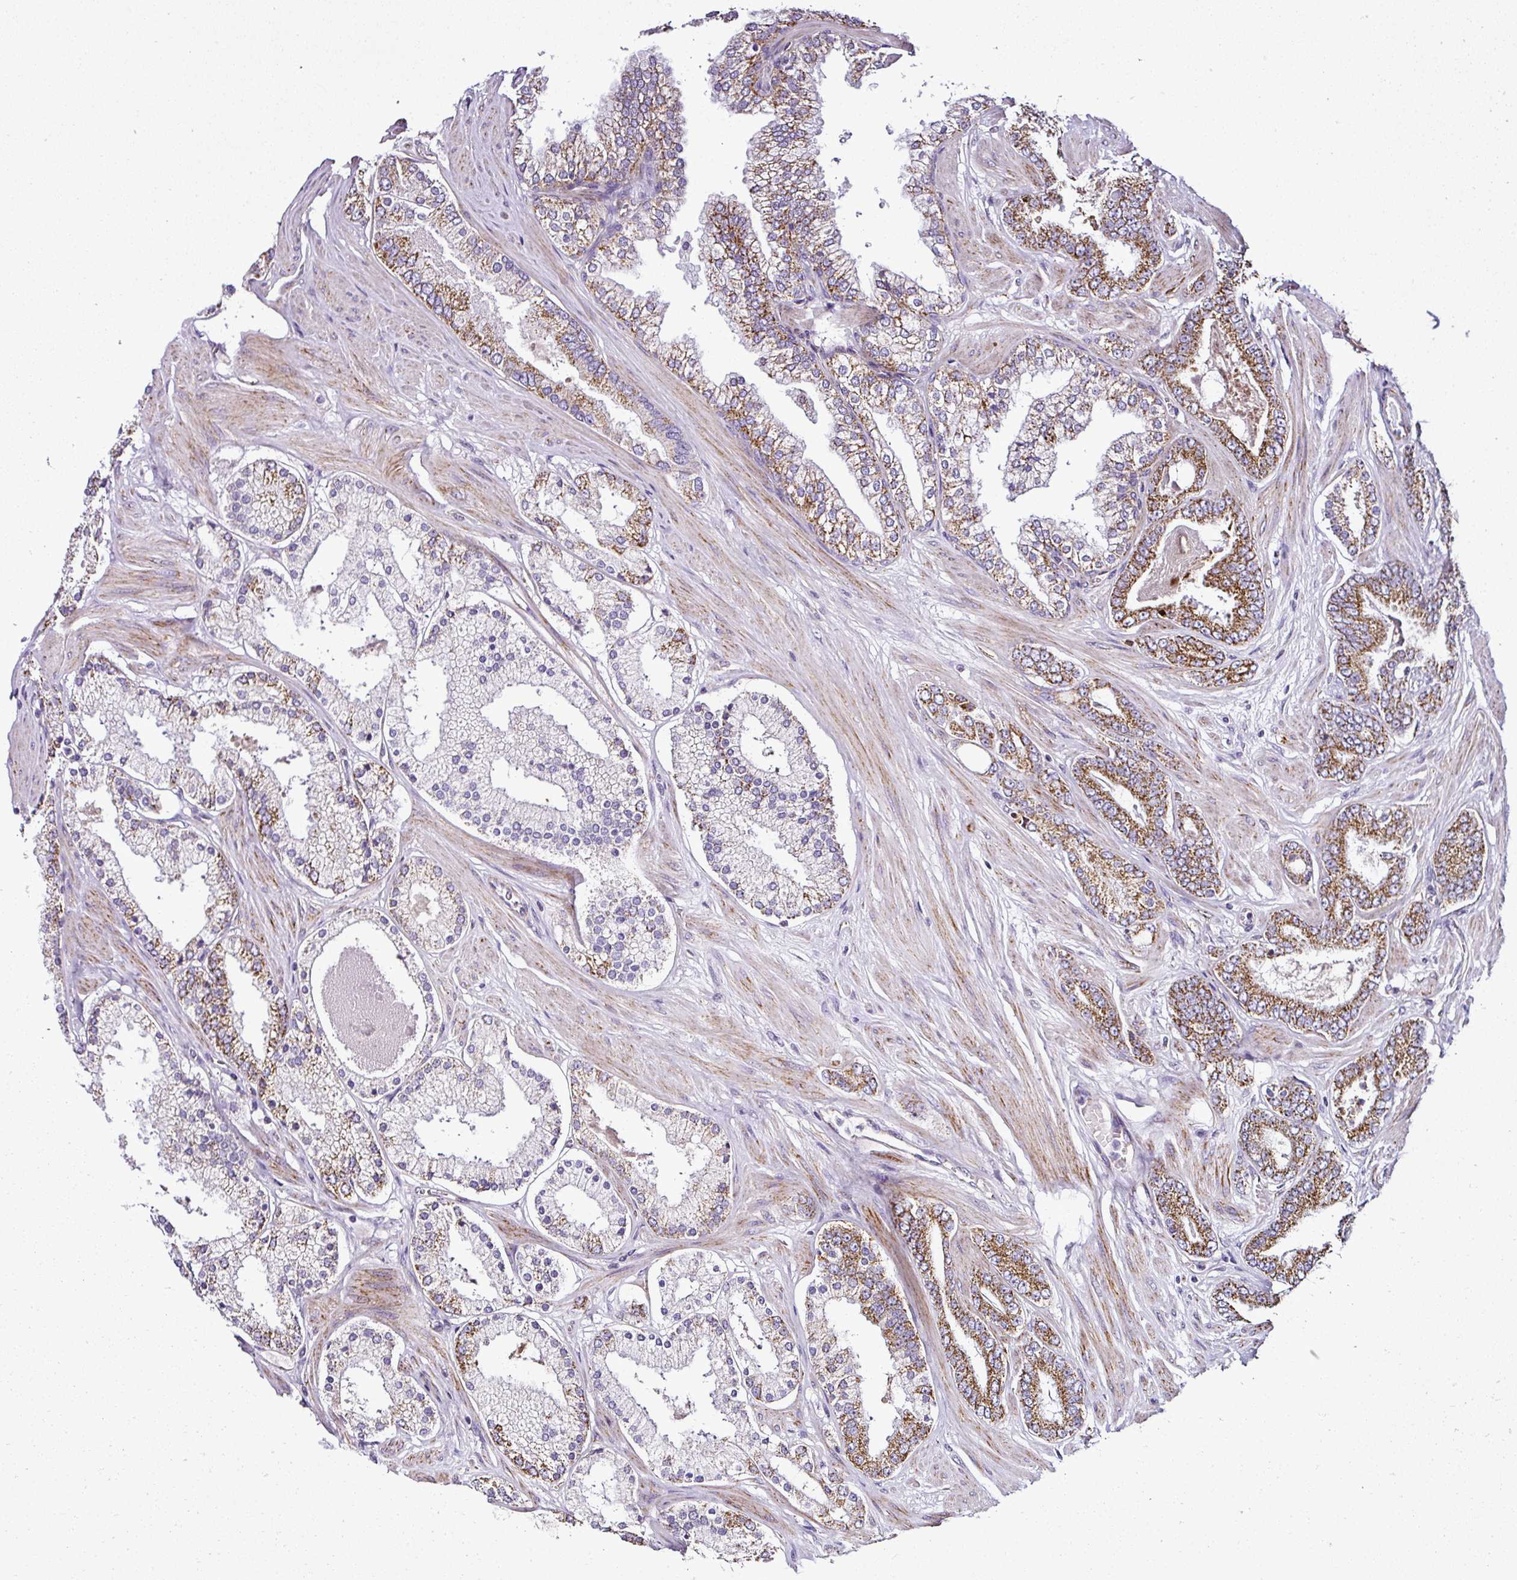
{"staining": {"intensity": "strong", "quantity": ">75%", "location": "cytoplasmic/membranous"}, "tissue": "prostate cancer", "cell_type": "Tumor cells", "image_type": "cancer", "snomed": [{"axis": "morphology", "description": "Adenocarcinoma, Low grade"}, {"axis": "topography", "description": "Prostate"}], "caption": "Prostate cancer (adenocarcinoma (low-grade)) was stained to show a protein in brown. There is high levels of strong cytoplasmic/membranous expression in approximately >75% of tumor cells. (IHC, brightfield microscopy, high magnification).", "gene": "DPAGT1", "patient": {"sex": "male", "age": 42}}